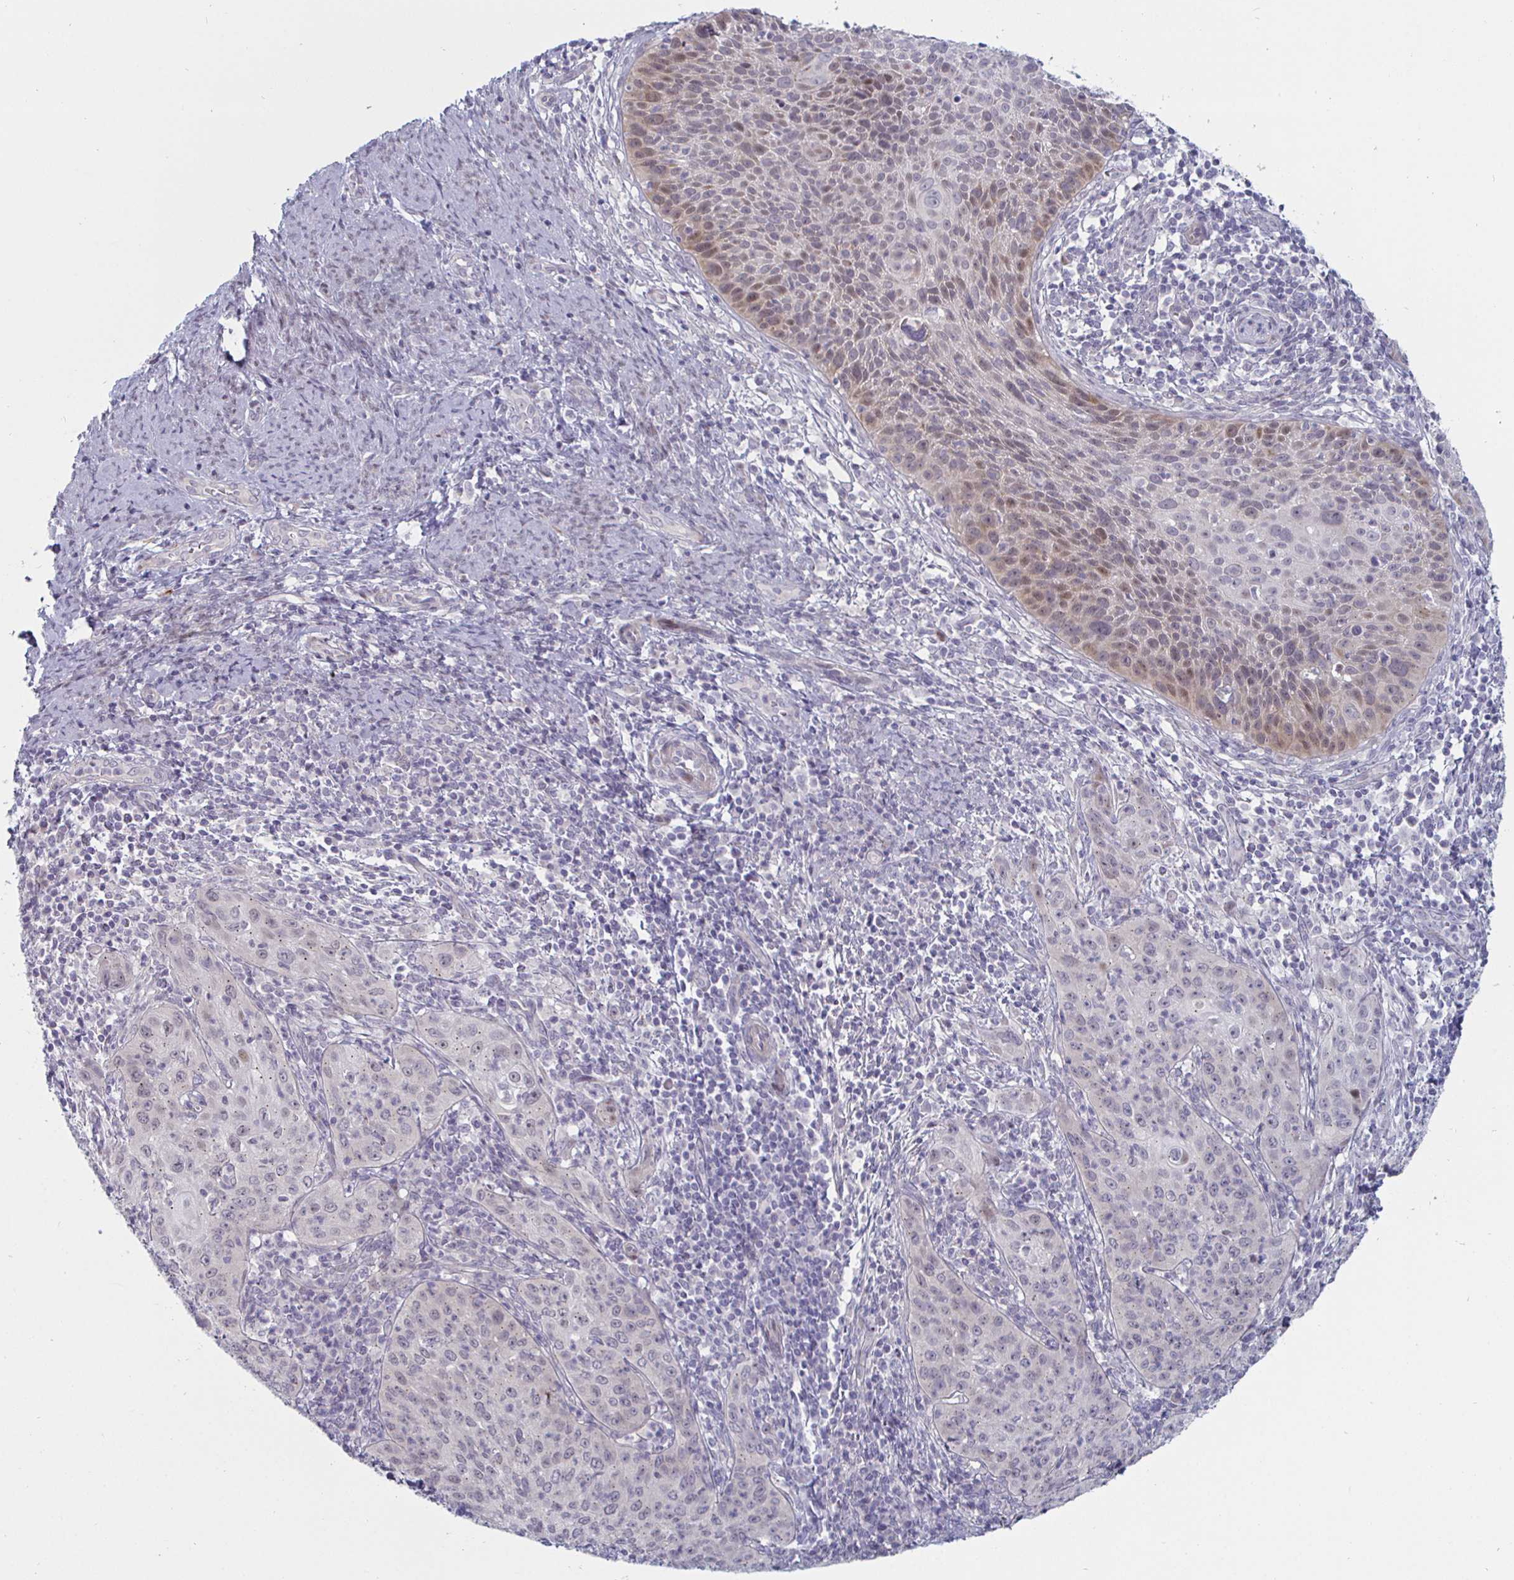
{"staining": {"intensity": "weak", "quantity": "<25%", "location": "nuclear"}, "tissue": "cervical cancer", "cell_type": "Tumor cells", "image_type": "cancer", "snomed": [{"axis": "morphology", "description": "Squamous cell carcinoma, NOS"}, {"axis": "topography", "description": "Cervix"}], "caption": "IHC micrograph of human cervical cancer (squamous cell carcinoma) stained for a protein (brown), which exhibits no positivity in tumor cells.", "gene": "DMRTB1", "patient": {"sex": "female", "age": 30}}